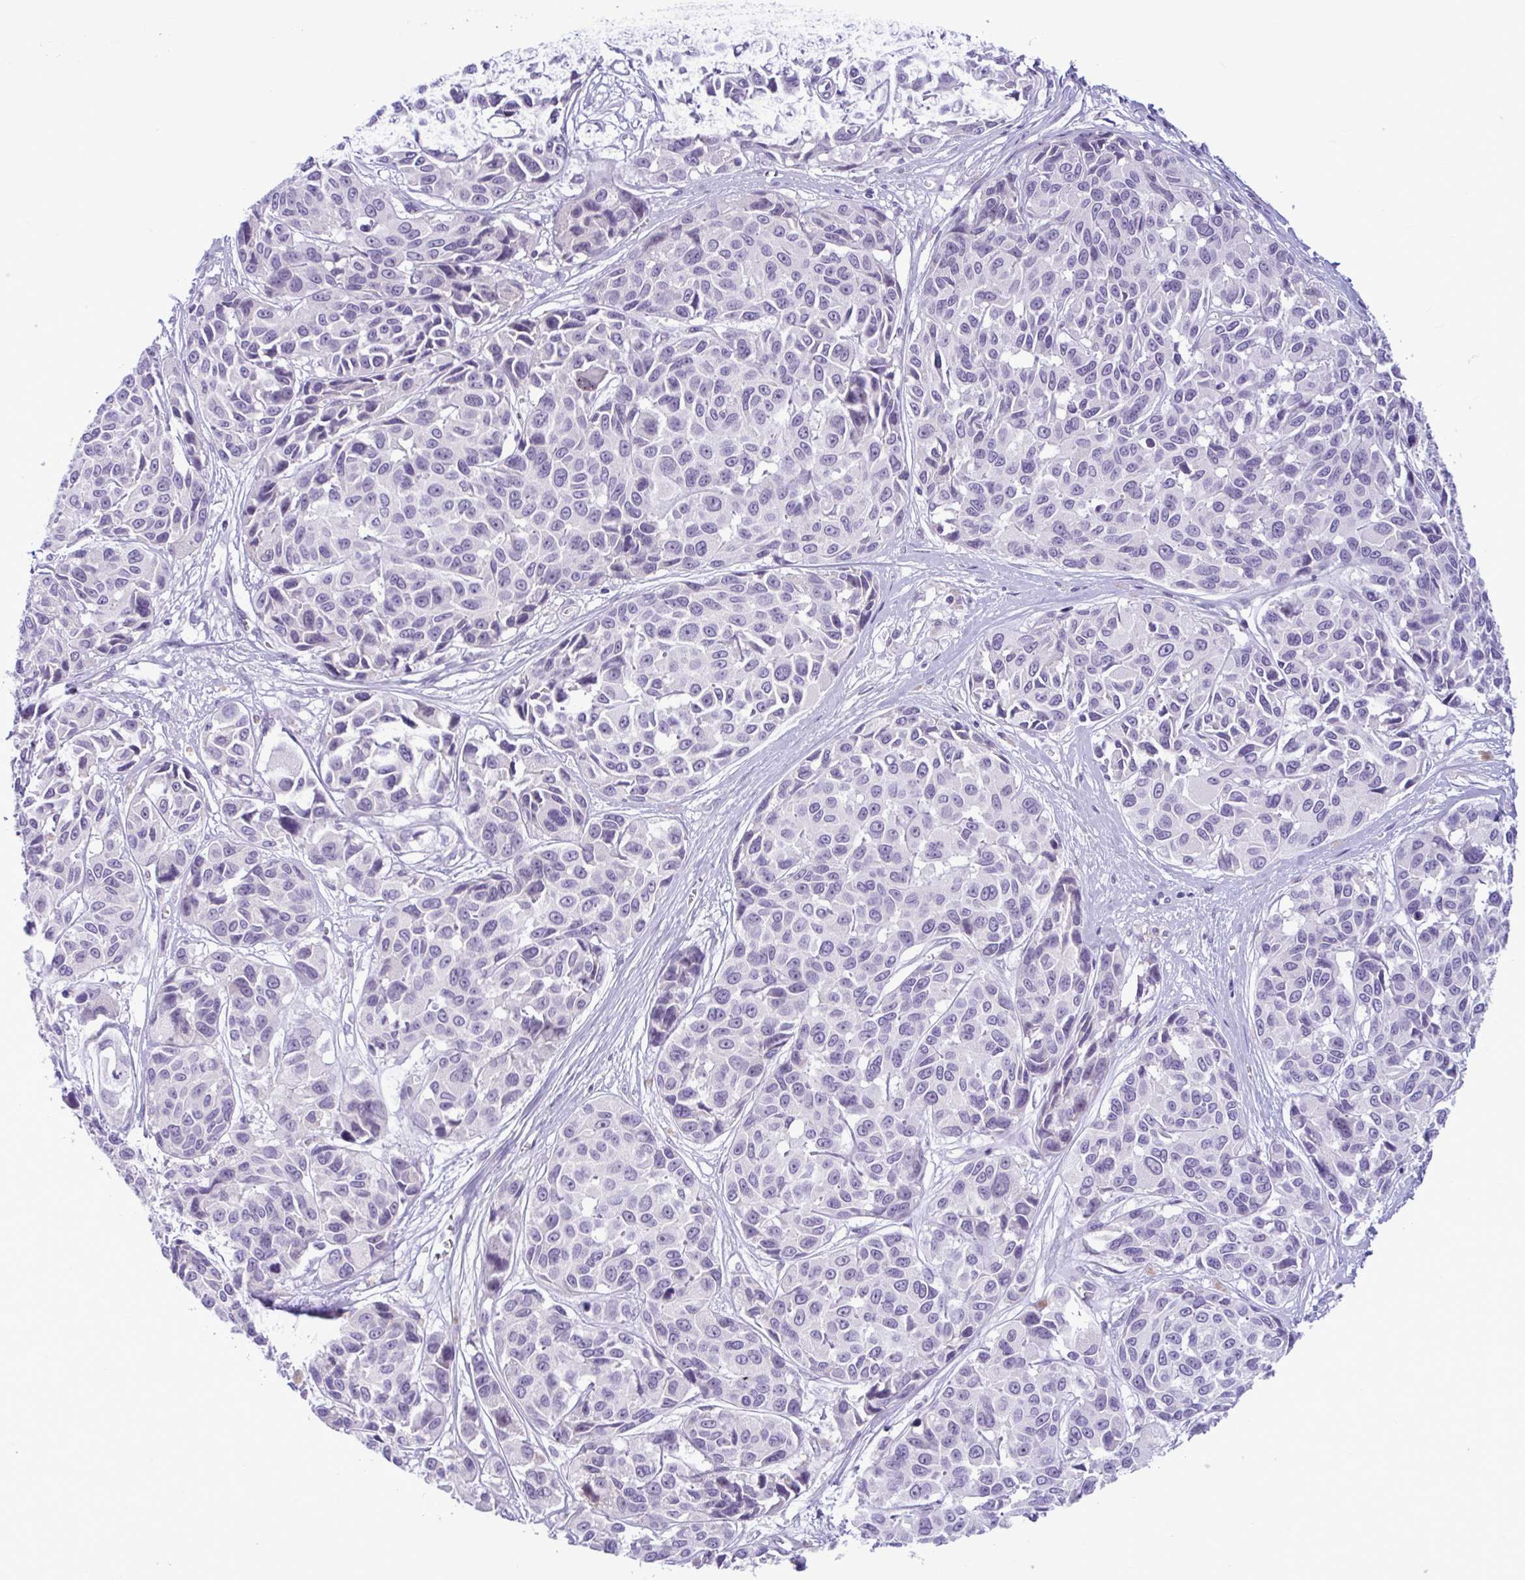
{"staining": {"intensity": "negative", "quantity": "none", "location": "none"}, "tissue": "melanoma", "cell_type": "Tumor cells", "image_type": "cancer", "snomed": [{"axis": "morphology", "description": "Malignant melanoma, NOS"}, {"axis": "topography", "description": "Skin"}], "caption": "This photomicrograph is of malignant melanoma stained with IHC to label a protein in brown with the nuclei are counter-stained blue. There is no expression in tumor cells.", "gene": "WNT9B", "patient": {"sex": "female", "age": 66}}